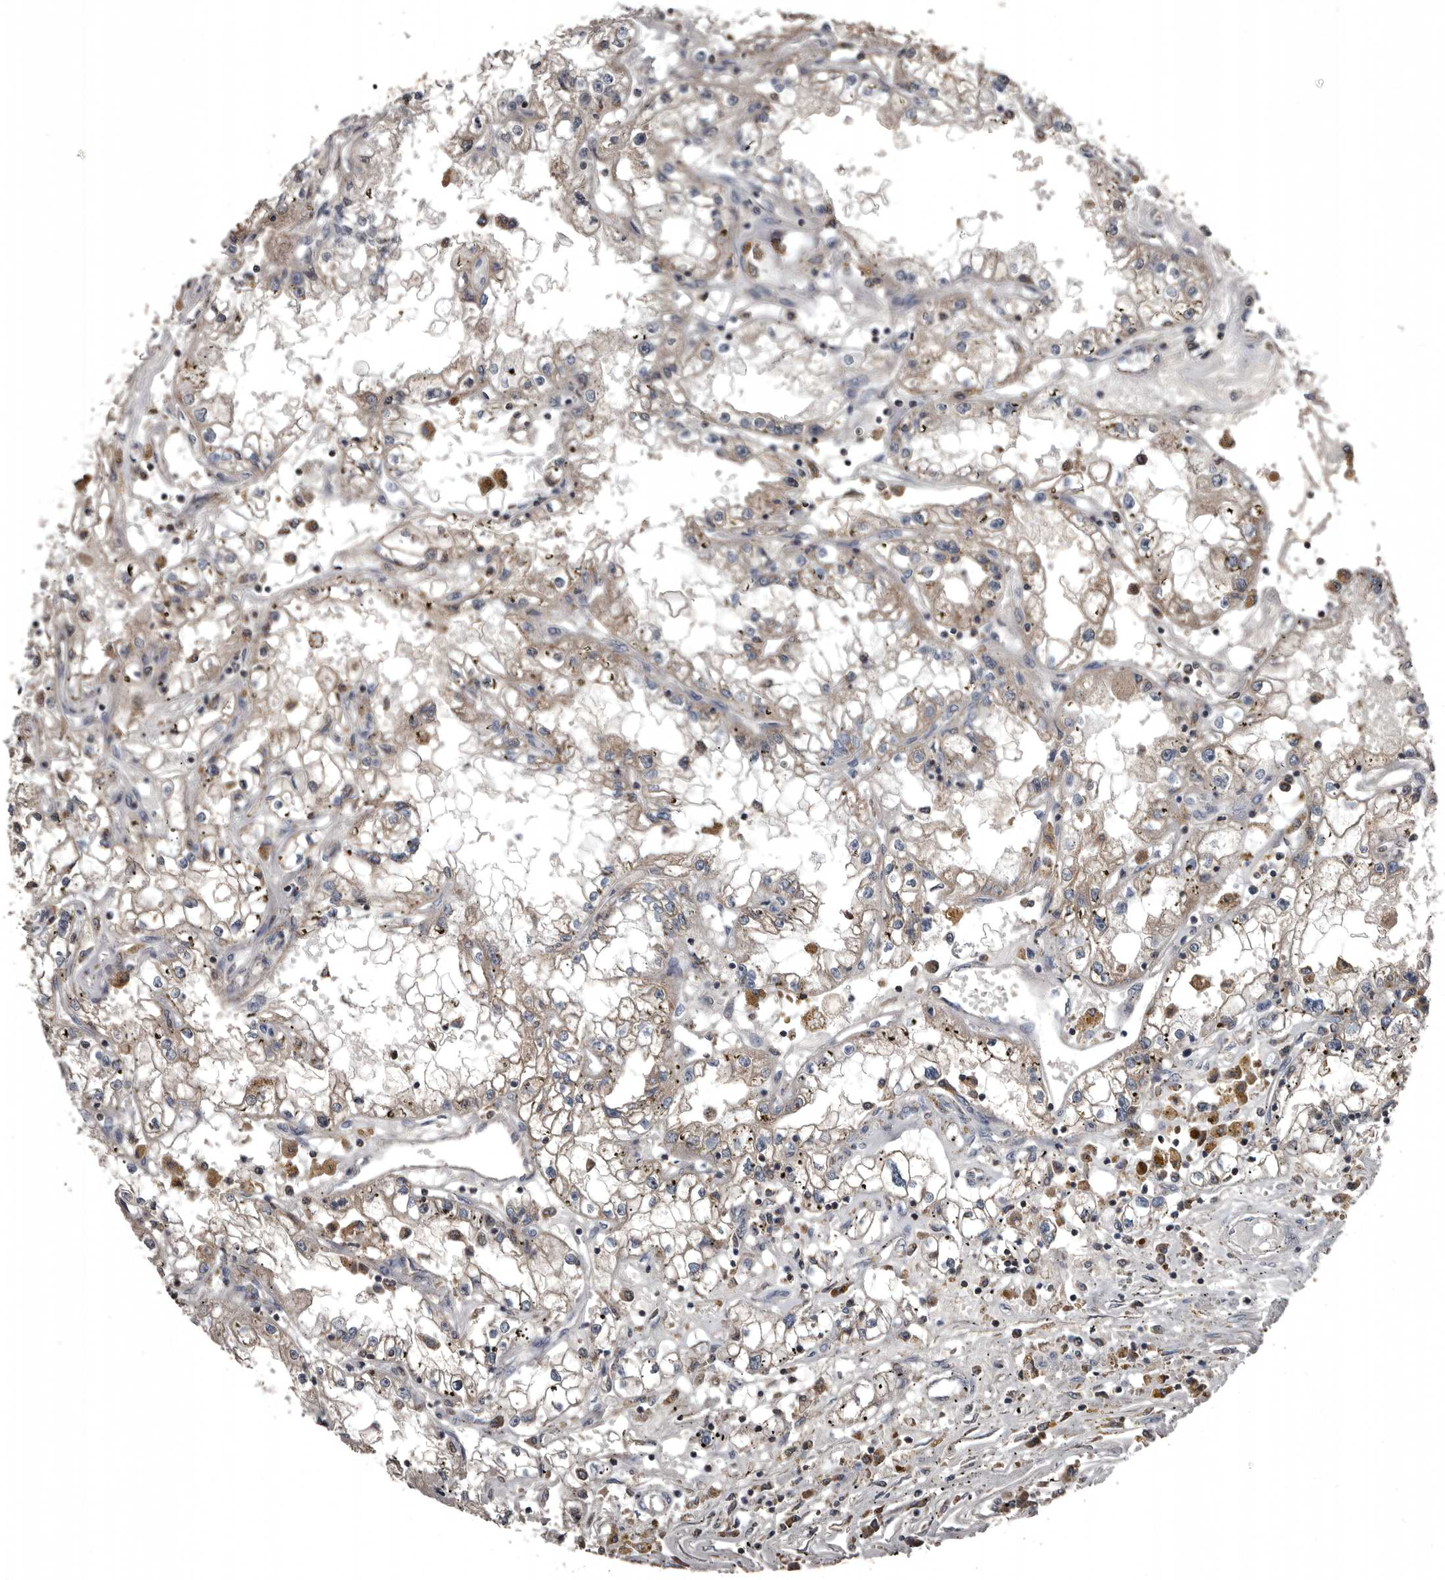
{"staining": {"intensity": "moderate", "quantity": ">75%", "location": "cytoplasmic/membranous"}, "tissue": "renal cancer", "cell_type": "Tumor cells", "image_type": "cancer", "snomed": [{"axis": "morphology", "description": "Adenocarcinoma, NOS"}, {"axis": "topography", "description": "Kidney"}], "caption": "This photomicrograph reveals renal cancer (adenocarcinoma) stained with immunohistochemistry (IHC) to label a protein in brown. The cytoplasmic/membranous of tumor cells show moderate positivity for the protein. Nuclei are counter-stained blue.", "gene": "GREB1", "patient": {"sex": "male", "age": 56}}